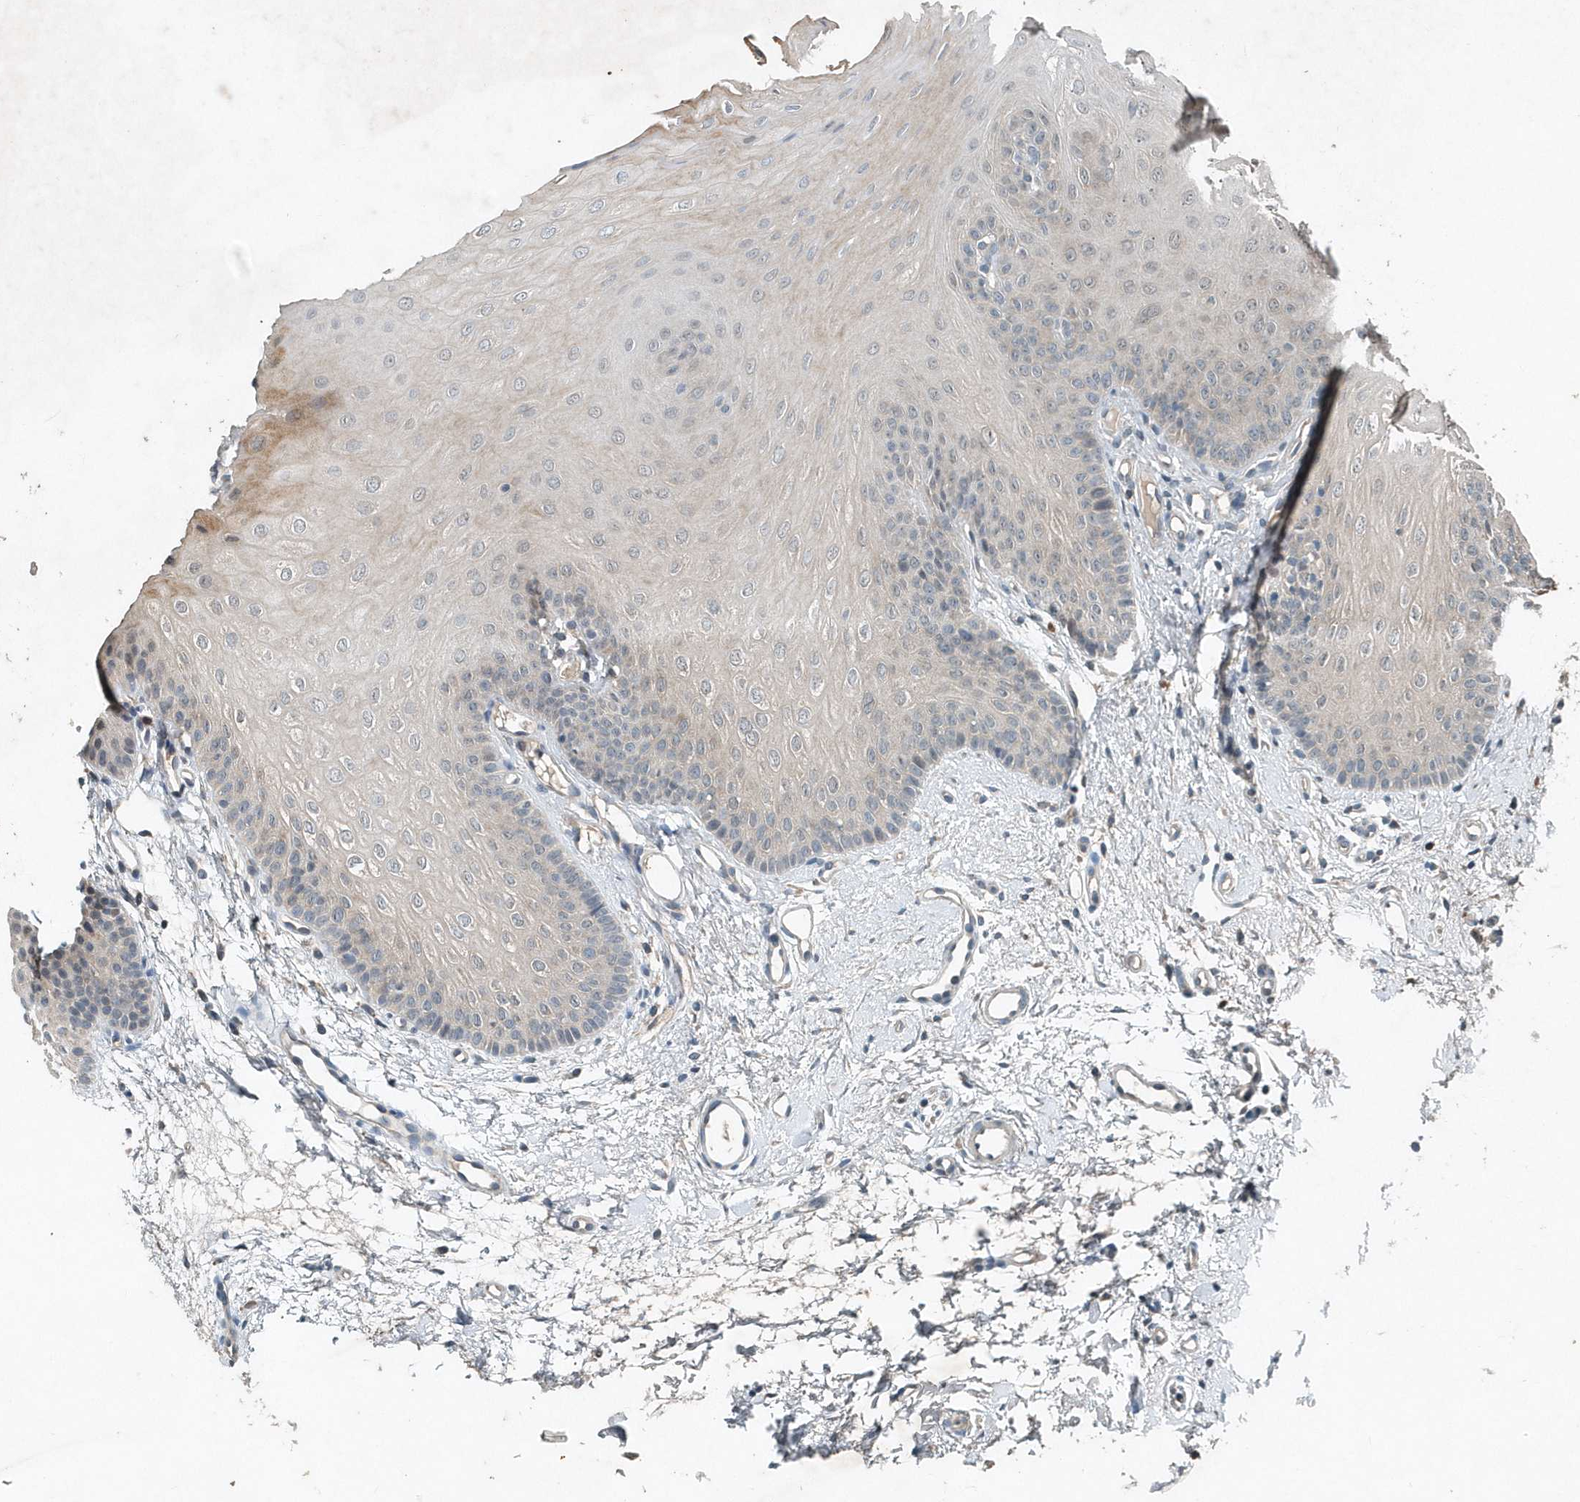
{"staining": {"intensity": "negative", "quantity": "none", "location": "none"}, "tissue": "oral mucosa", "cell_type": "Squamous epithelial cells", "image_type": "normal", "snomed": [{"axis": "morphology", "description": "Normal tissue, NOS"}, {"axis": "topography", "description": "Oral tissue"}], "caption": "Immunohistochemistry photomicrograph of unremarkable oral mucosa: human oral mucosa stained with DAB reveals no significant protein positivity in squamous epithelial cells. (Brightfield microscopy of DAB (3,3'-diaminobenzidine) immunohistochemistry (IHC) at high magnification).", "gene": "SCFD2", "patient": {"sex": "female", "age": 68}}